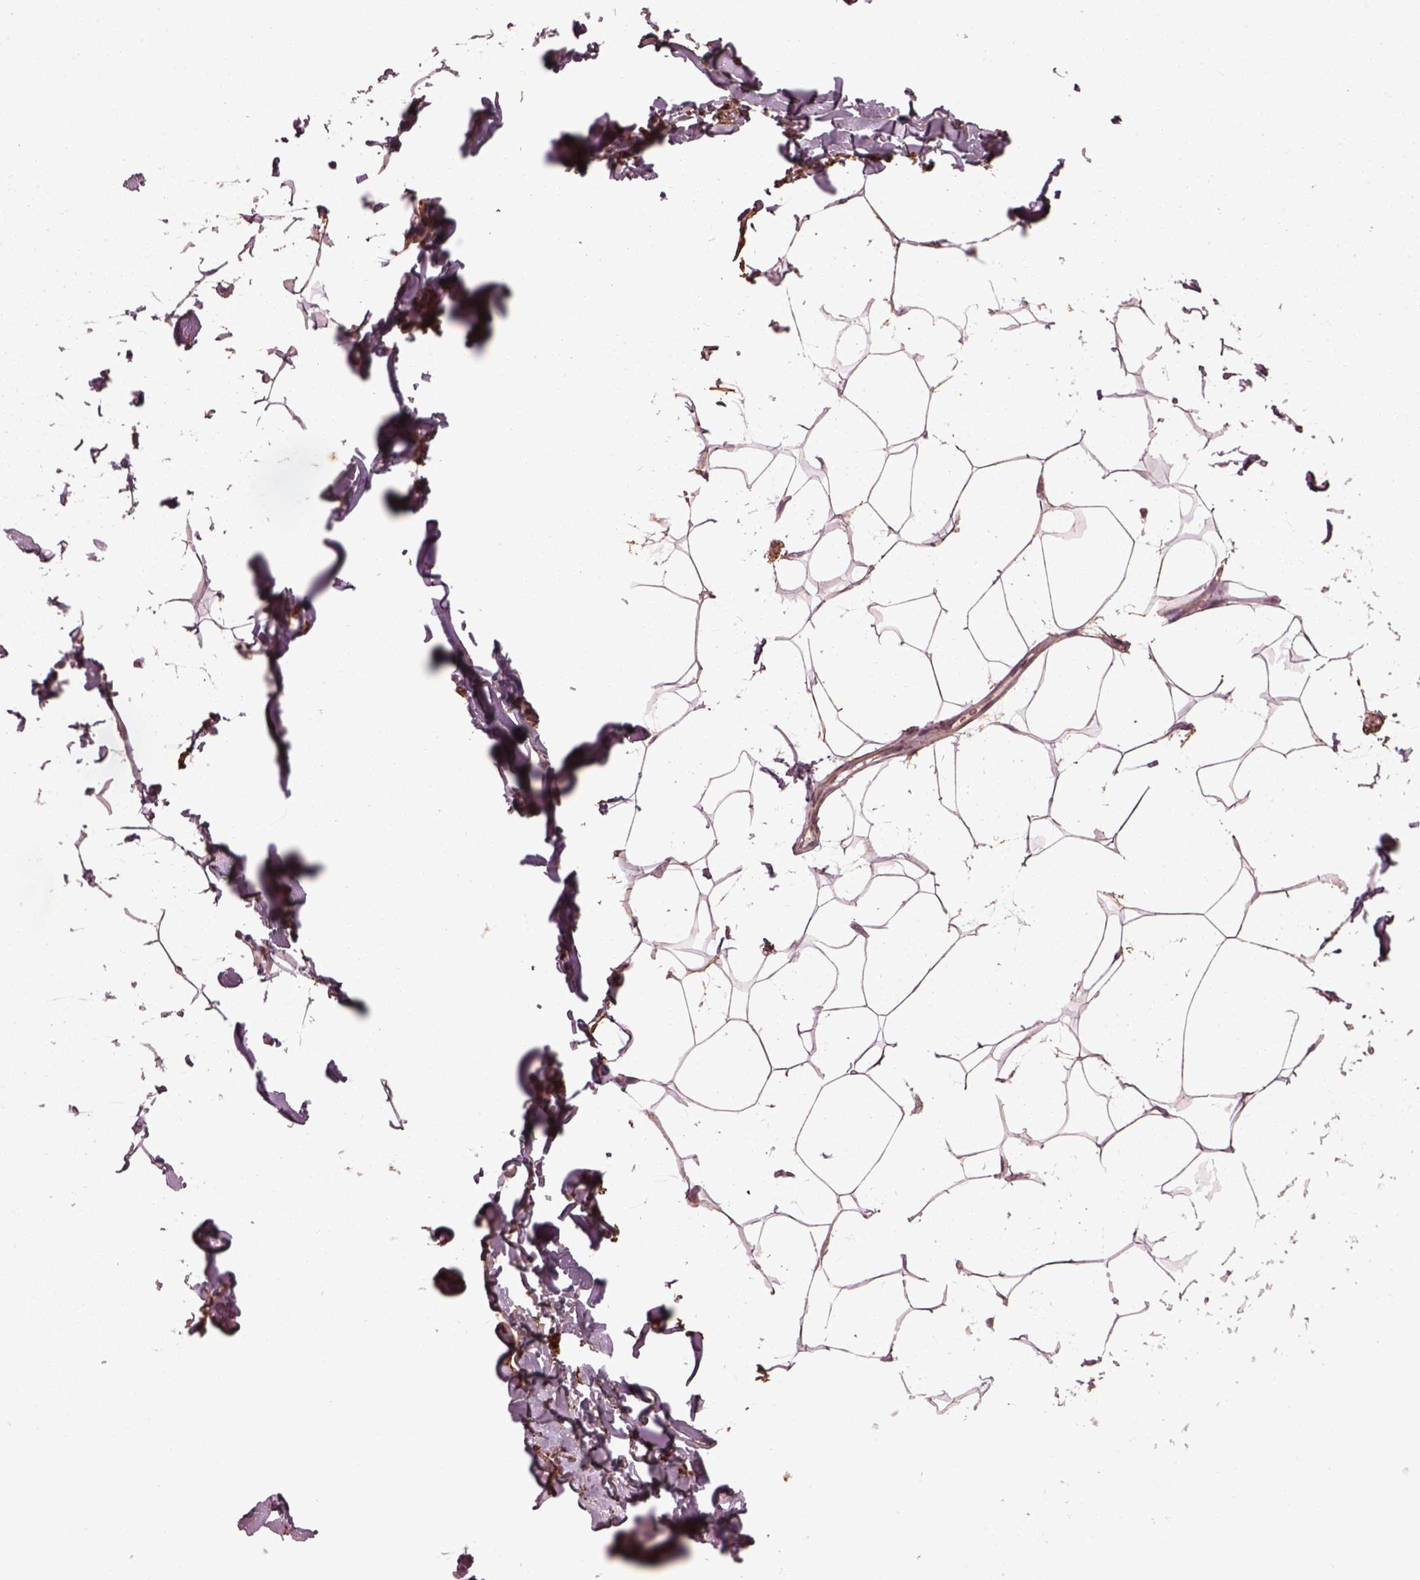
{"staining": {"intensity": "negative", "quantity": "none", "location": "none"}, "tissue": "breast", "cell_type": "Adipocytes", "image_type": "normal", "snomed": [{"axis": "morphology", "description": "Normal tissue, NOS"}, {"axis": "topography", "description": "Breast"}], "caption": "Immunohistochemistry histopathology image of benign human breast stained for a protein (brown), which demonstrates no staining in adipocytes.", "gene": "EFEMP1", "patient": {"sex": "female", "age": 32}}